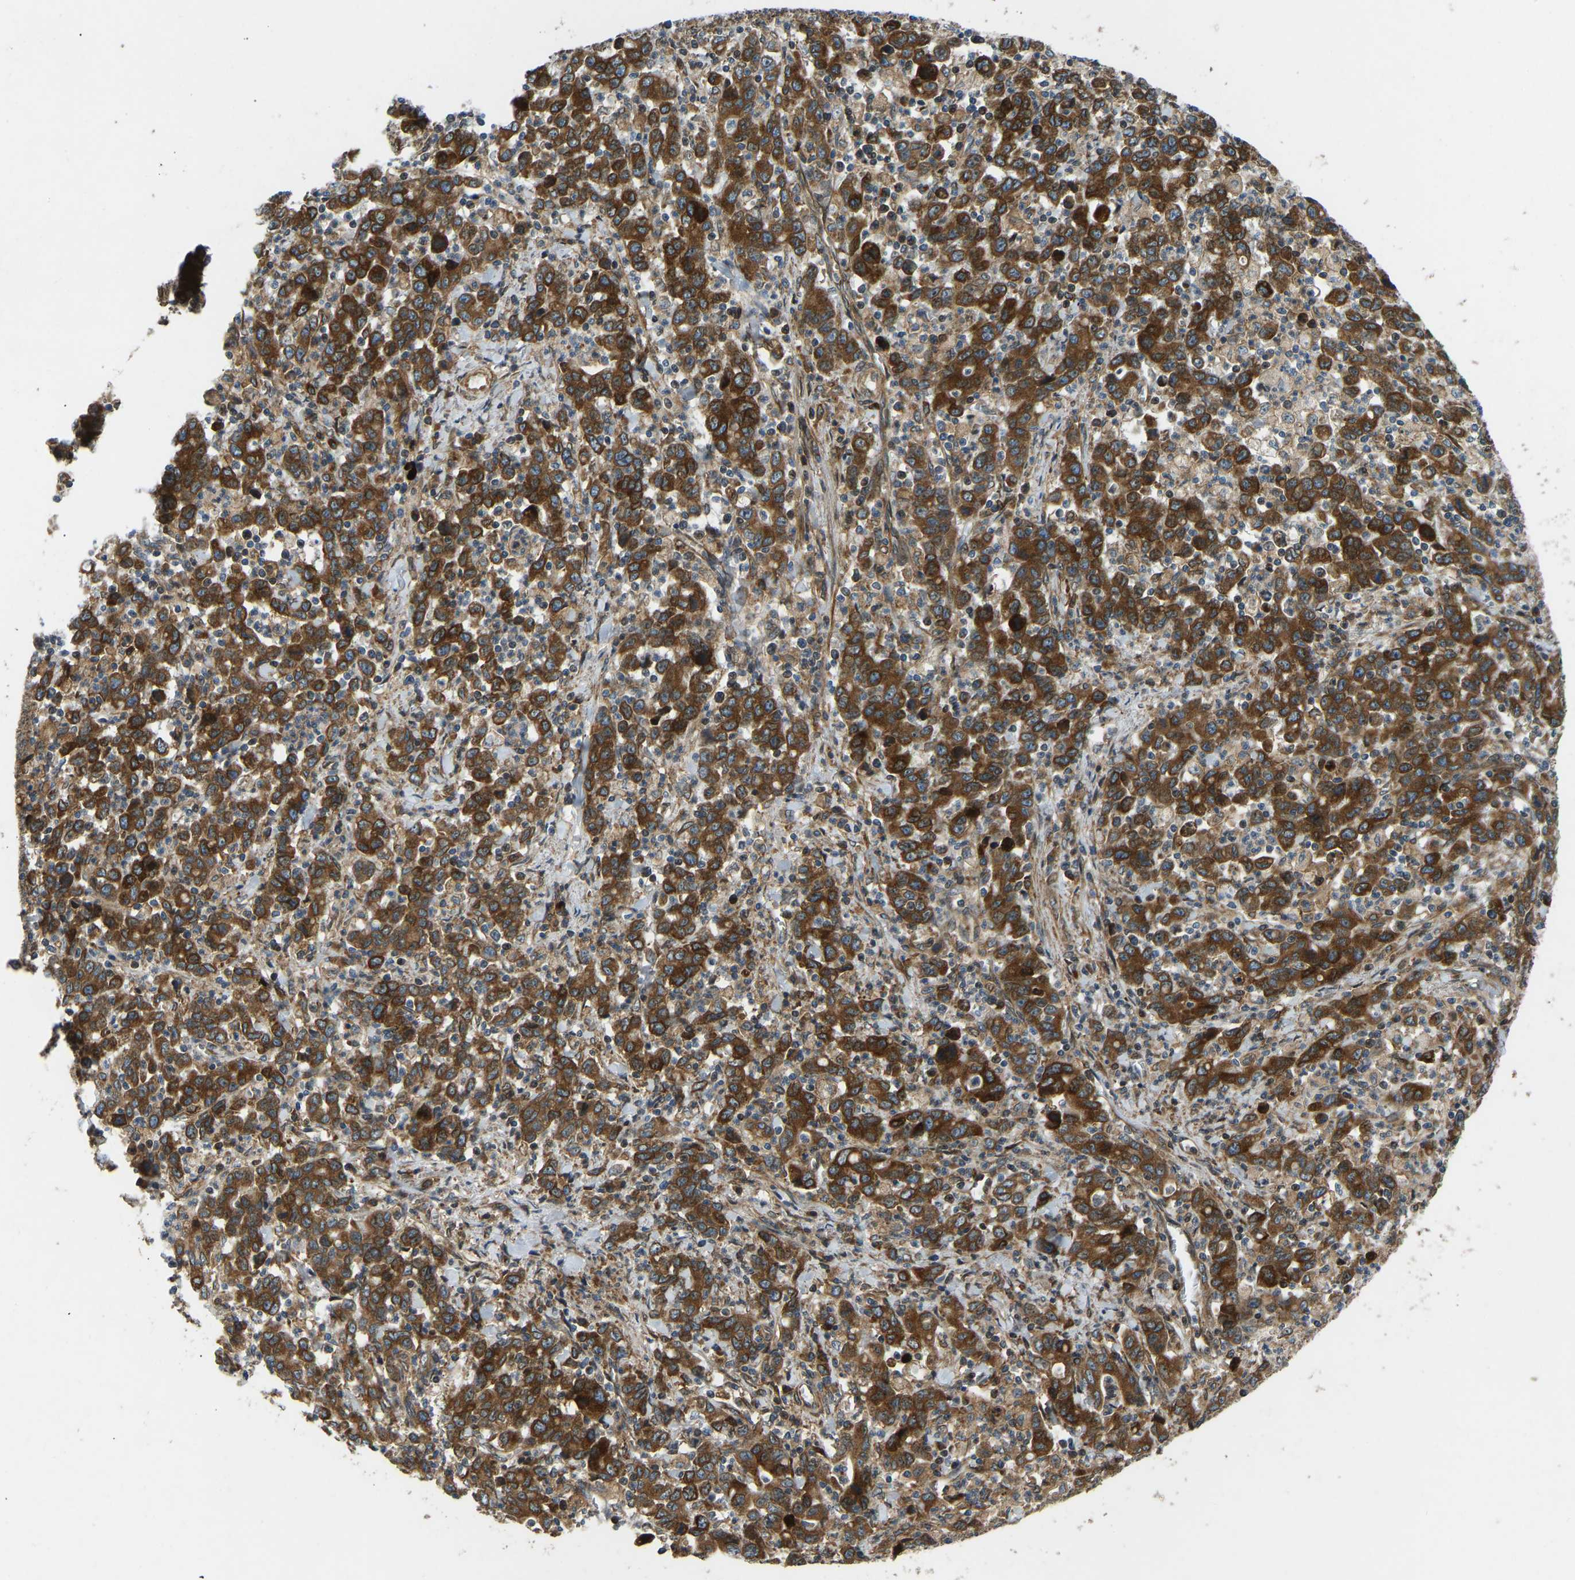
{"staining": {"intensity": "strong", "quantity": ">75%", "location": "cytoplasmic/membranous"}, "tissue": "stomach cancer", "cell_type": "Tumor cells", "image_type": "cancer", "snomed": [{"axis": "morphology", "description": "Adenocarcinoma, NOS"}, {"axis": "topography", "description": "Stomach, upper"}], "caption": "Immunohistochemistry (IHC) staining of stomach cancer (adenocarcinoma), which exhibits high levels of strong cytoplasmic/membranous staining in approximately >75% of tumor cells indicating strong cytoplasmic/membranous protein positivity. The staining was performed using DAB (3,3'-diaminobenzidine) (brown) for protein detection and nuclei were counterstained in hematoxylin (blue).", "gene": "OS9", "patient": {"sex": "male", "age": 69}}